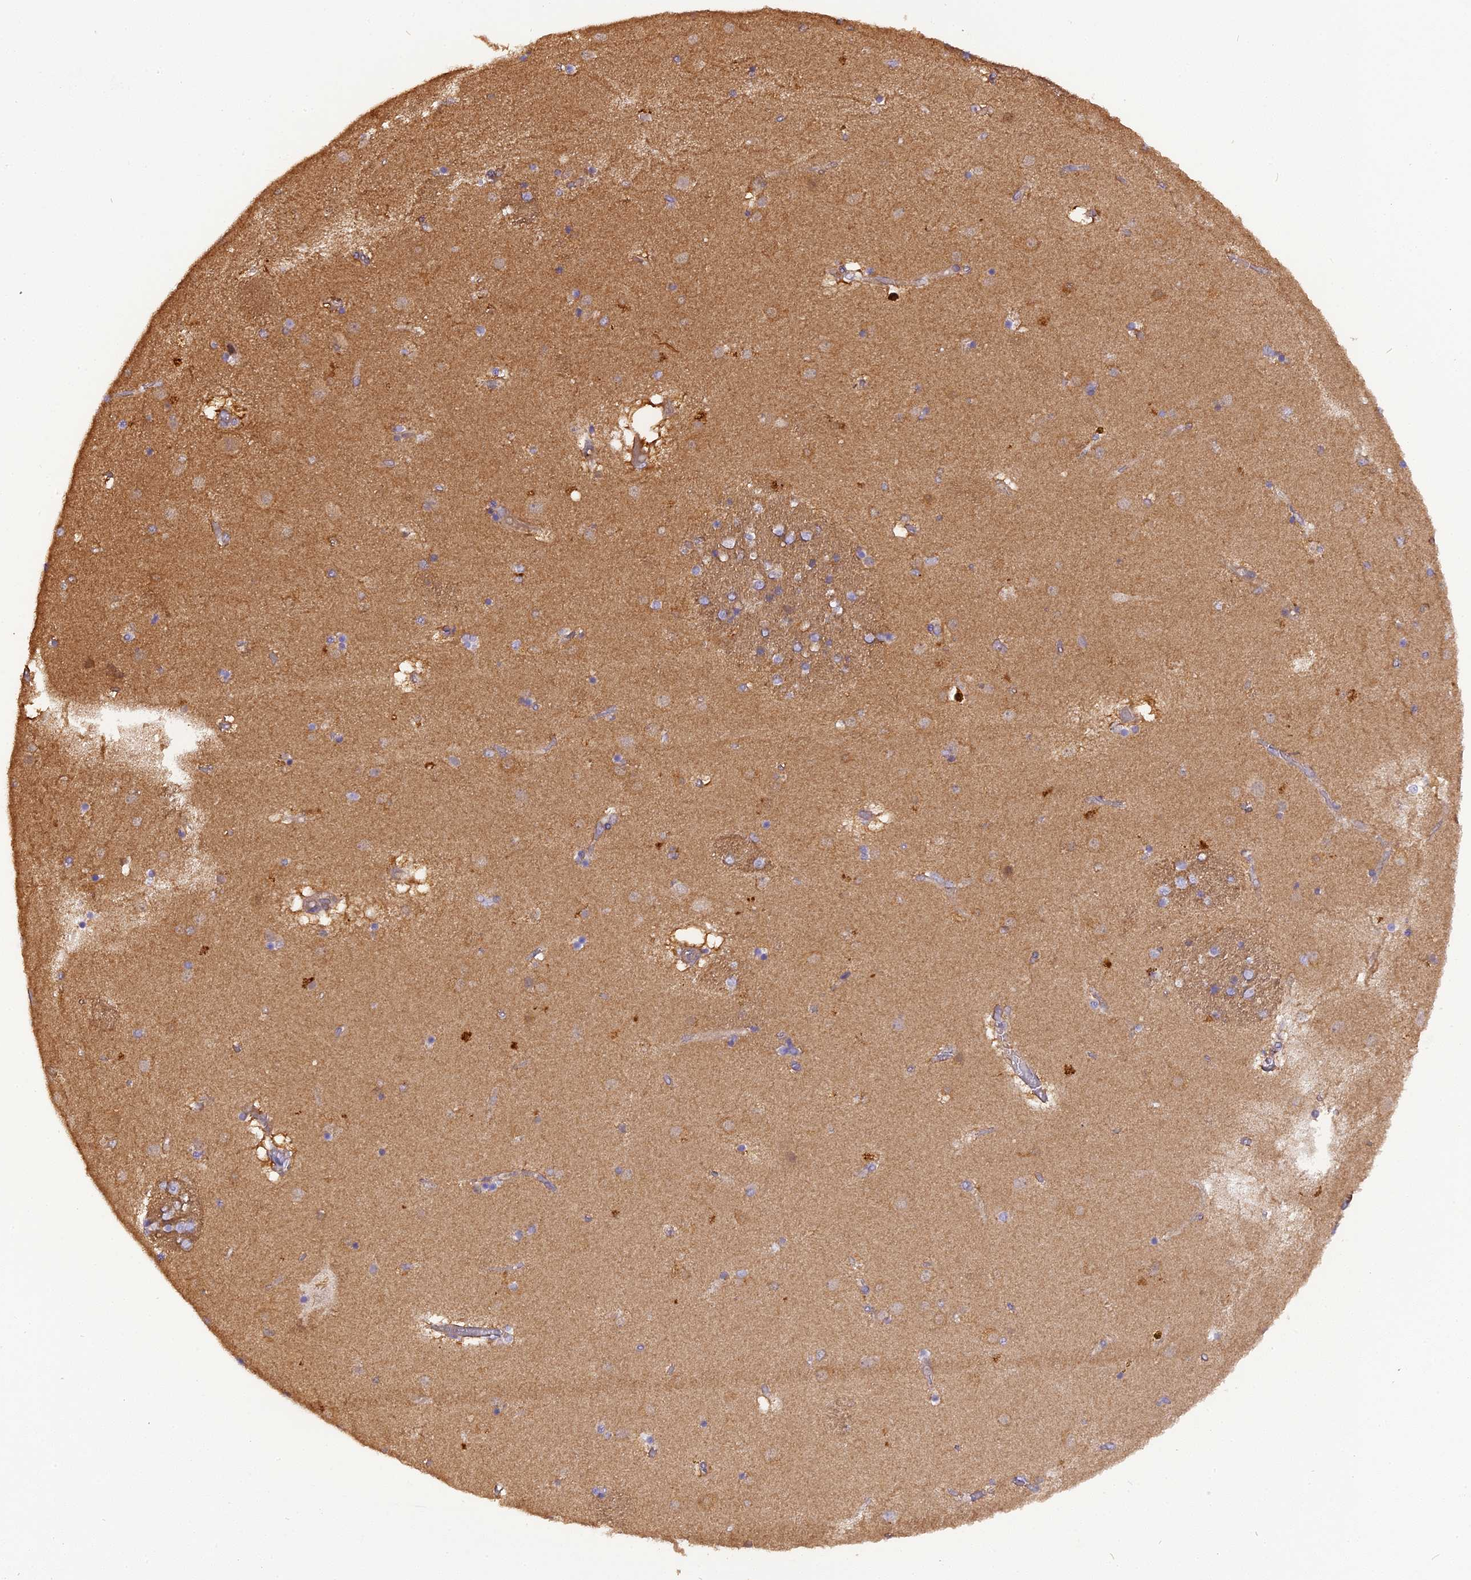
{"staining": {"intensity": "negative", "quantity": "none", "location": "none"}, "tissue": "caudate", "cell_type": "Glial cells", "image_type": "normal", "snomed": [{"axis": "morphology", "description": "Normal tissue, NOS"}, {"axis": "topography", "description": "Lateral ventricle wall"}], "caption": "Histopathology image shows no protein staining in glial cells of normal caudate. (DAB (3,3'-diaminobenzidine) immunohistochemistry visualized using brightfield microscopy, high magnification).", "gene": "STOML1", "patient": {"sex": "male", "age": 70}}